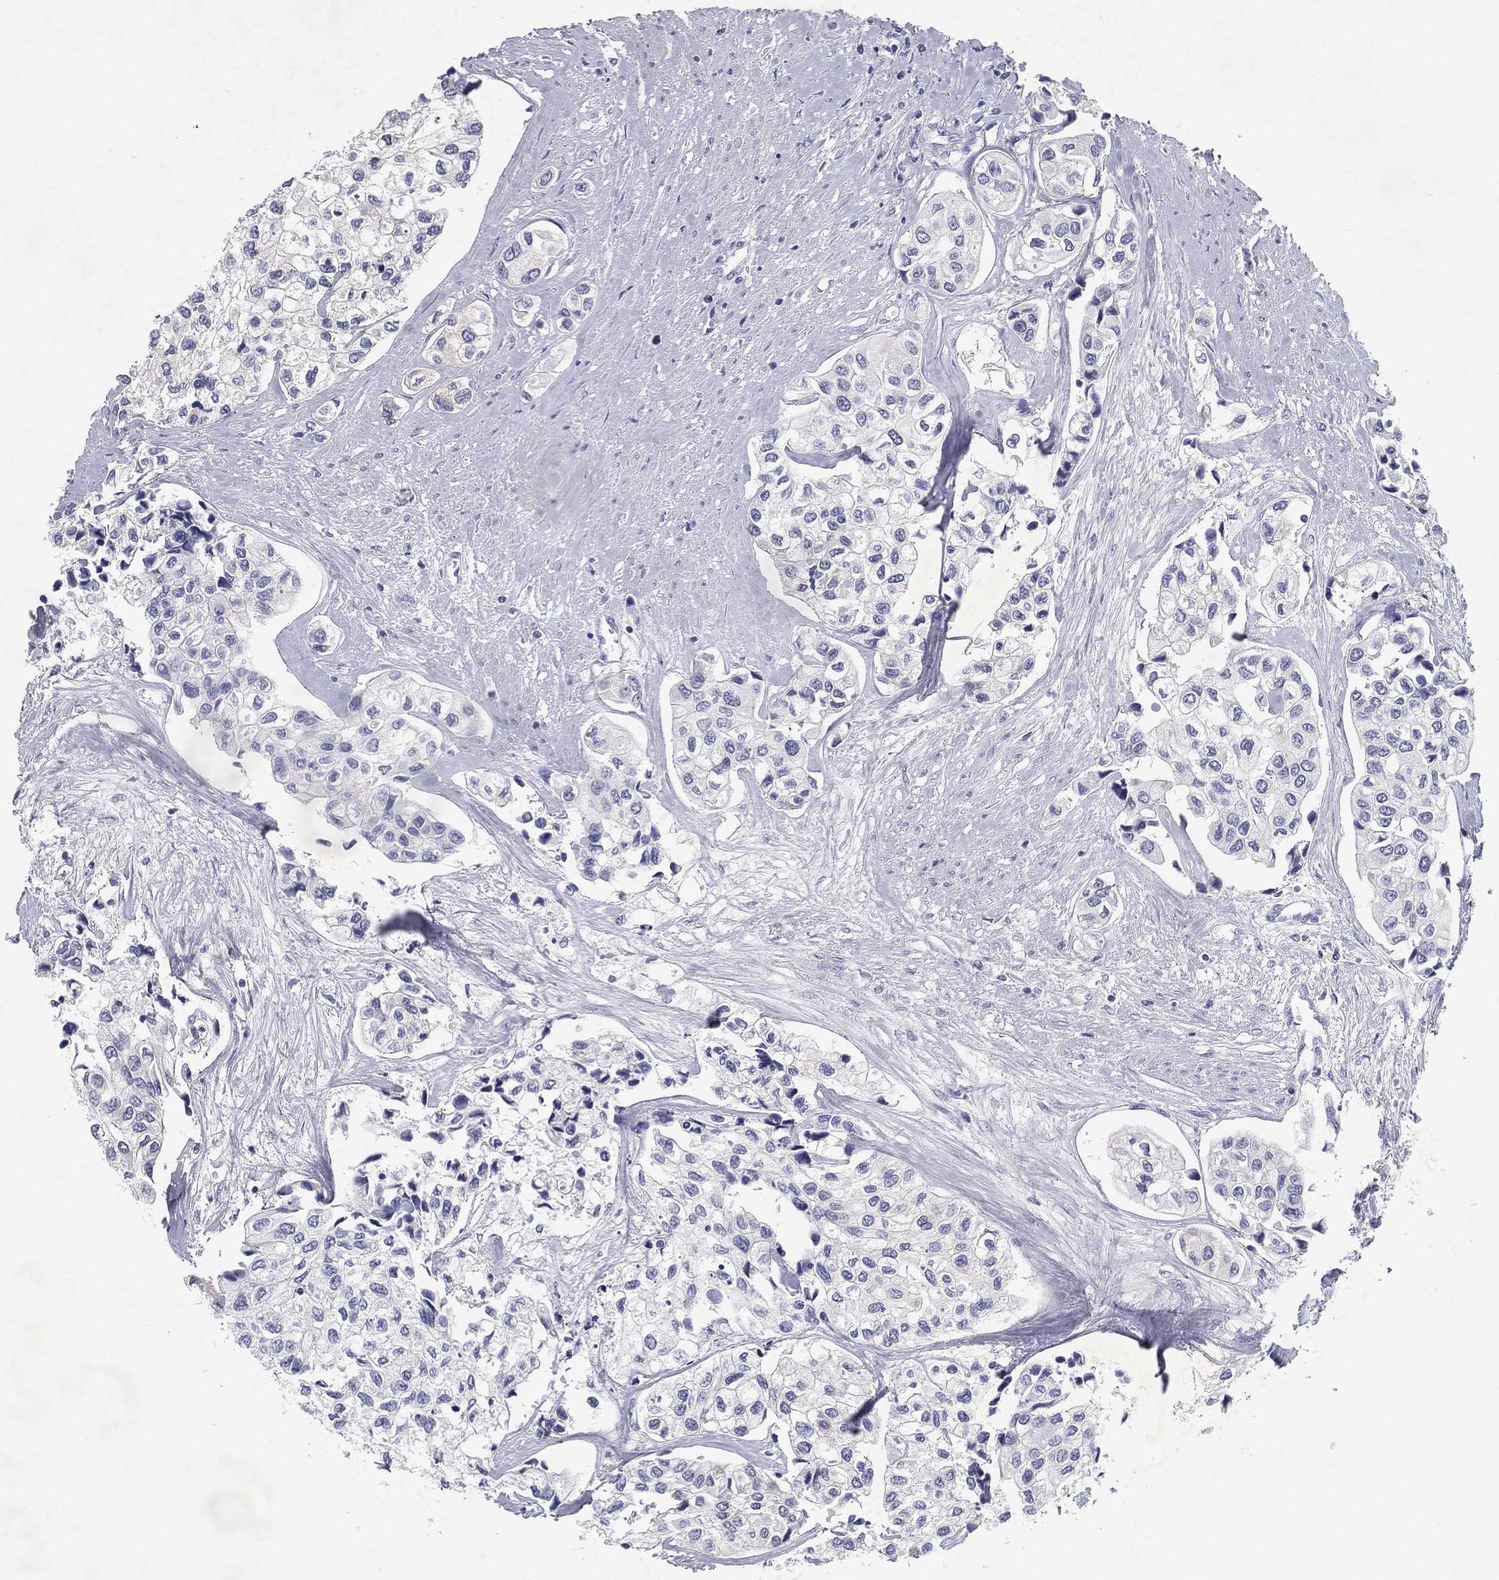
{"staining": {"intensity": "negative", "quantity": "none", "location": "none"}, "tissue": "urothelial cancer", "cell_type": "Tumor cells", "image_type": "cancer", "snomed": [{"axis": "morphology", "description": "Urothelial carcinoma, High grade"}, {"axis": "topography", "description": "Urinary bladder"}], "caption": "Urothelial carcinoma (high-grade) was stained to show a protein in brown. There is no significant expression in tumor cells. The staining is performed using DAB brown chromogen with nuclei counter-stained in using hematoxylin.", "gene": "RGS13", "patient": {"sex": "male", "age": 73}}